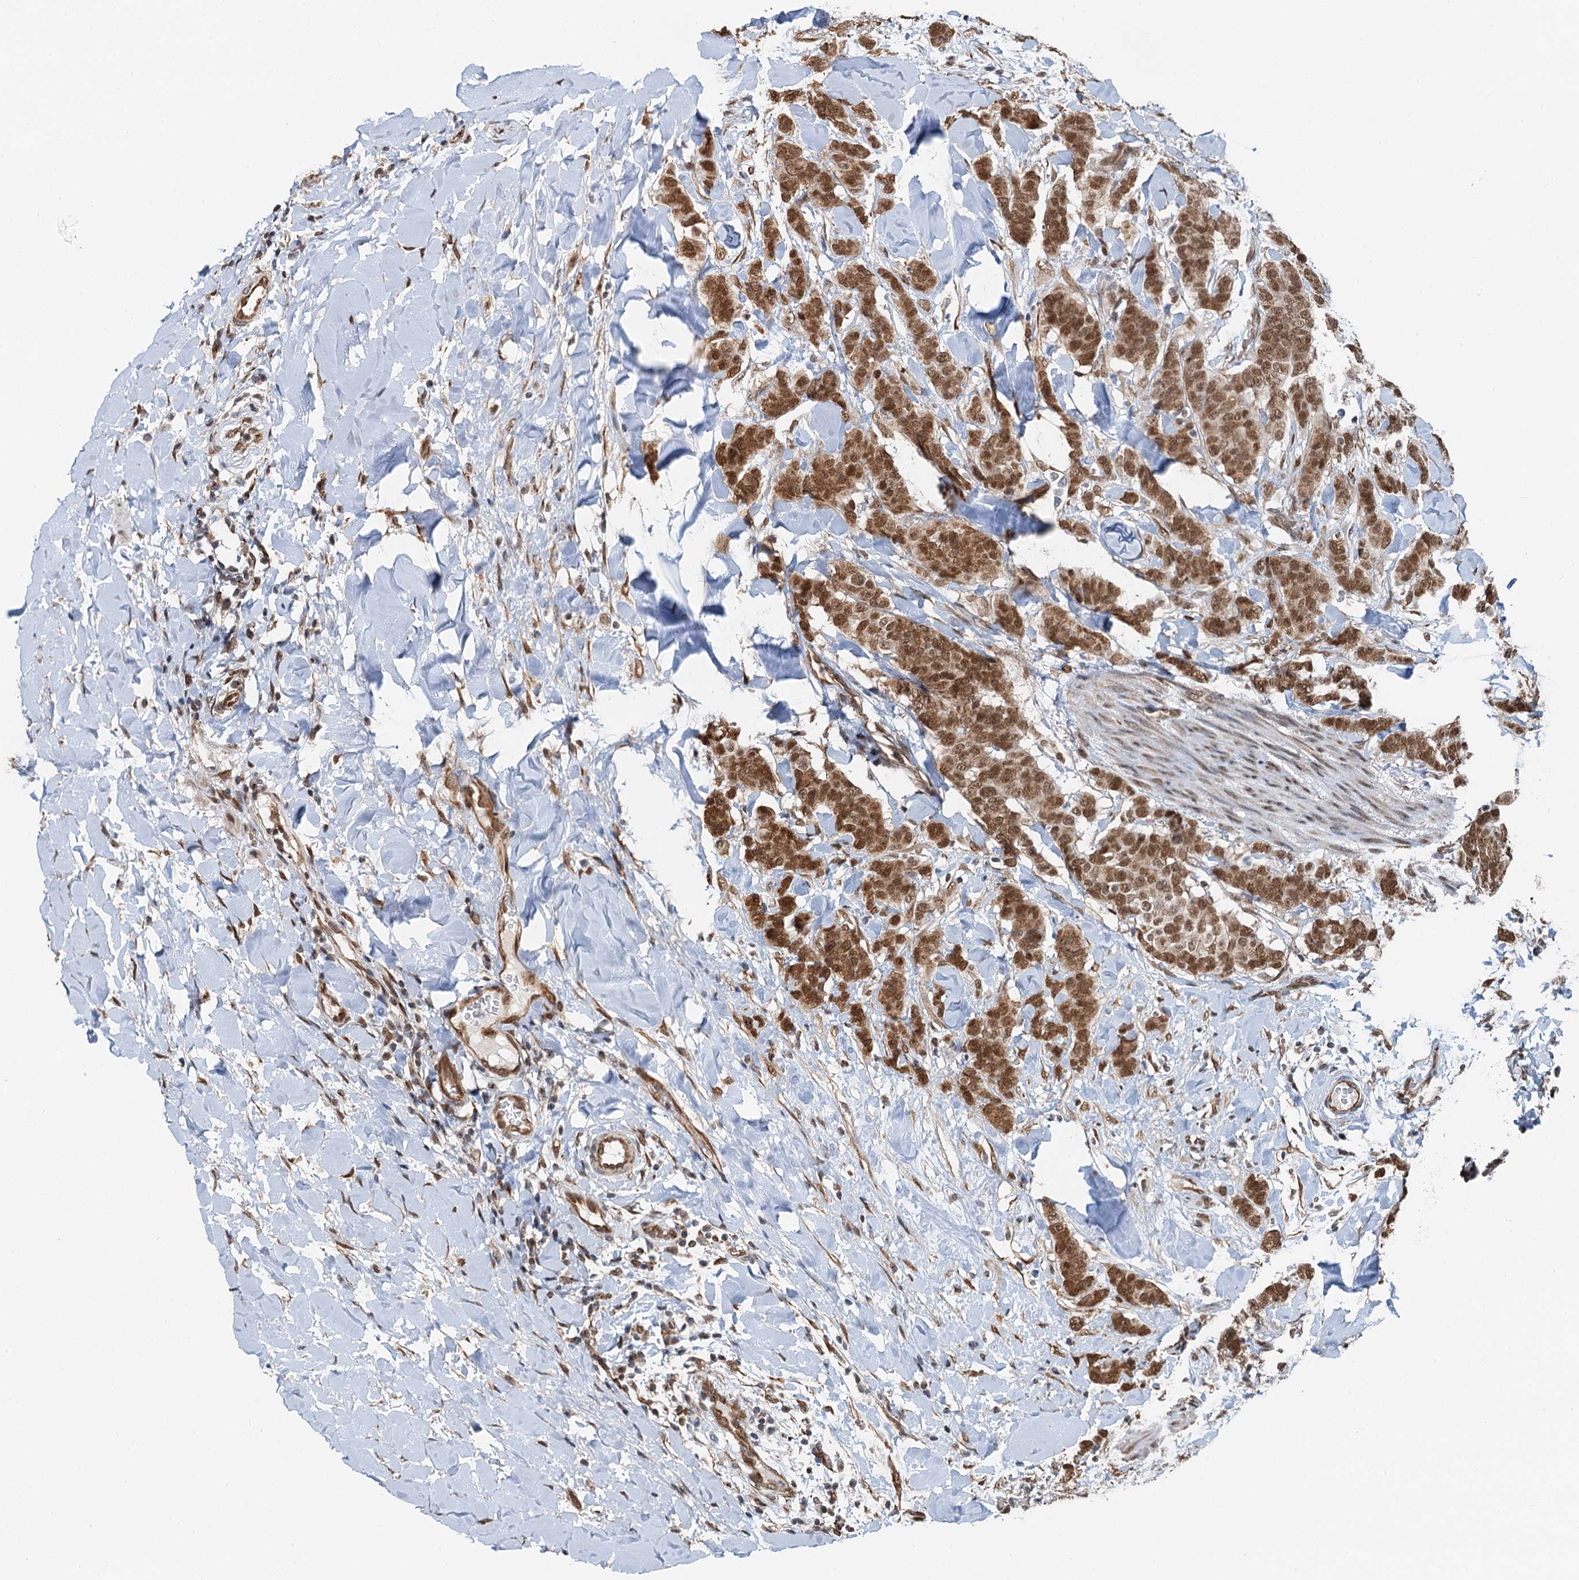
{"staining": {"intensity": "strong", "quantity": ">75%", "location": "nuclear"}, "tissue": "breast cancer", "cell_type": "Tumor cells", "image_type": "cancer", "snomed": [{"axis": "morphology", "description": "Duct carcinoma"}, {"axis": "topography", "description": "Breast"}], "caption": "Immunohistochemical staining of breast intraductal carcinoma demonstrates strong nuclear protein staining in approximately >75% of tumor cells.", "gene": "CFDP1", "patient": {"sex": "female", "age": 40}}